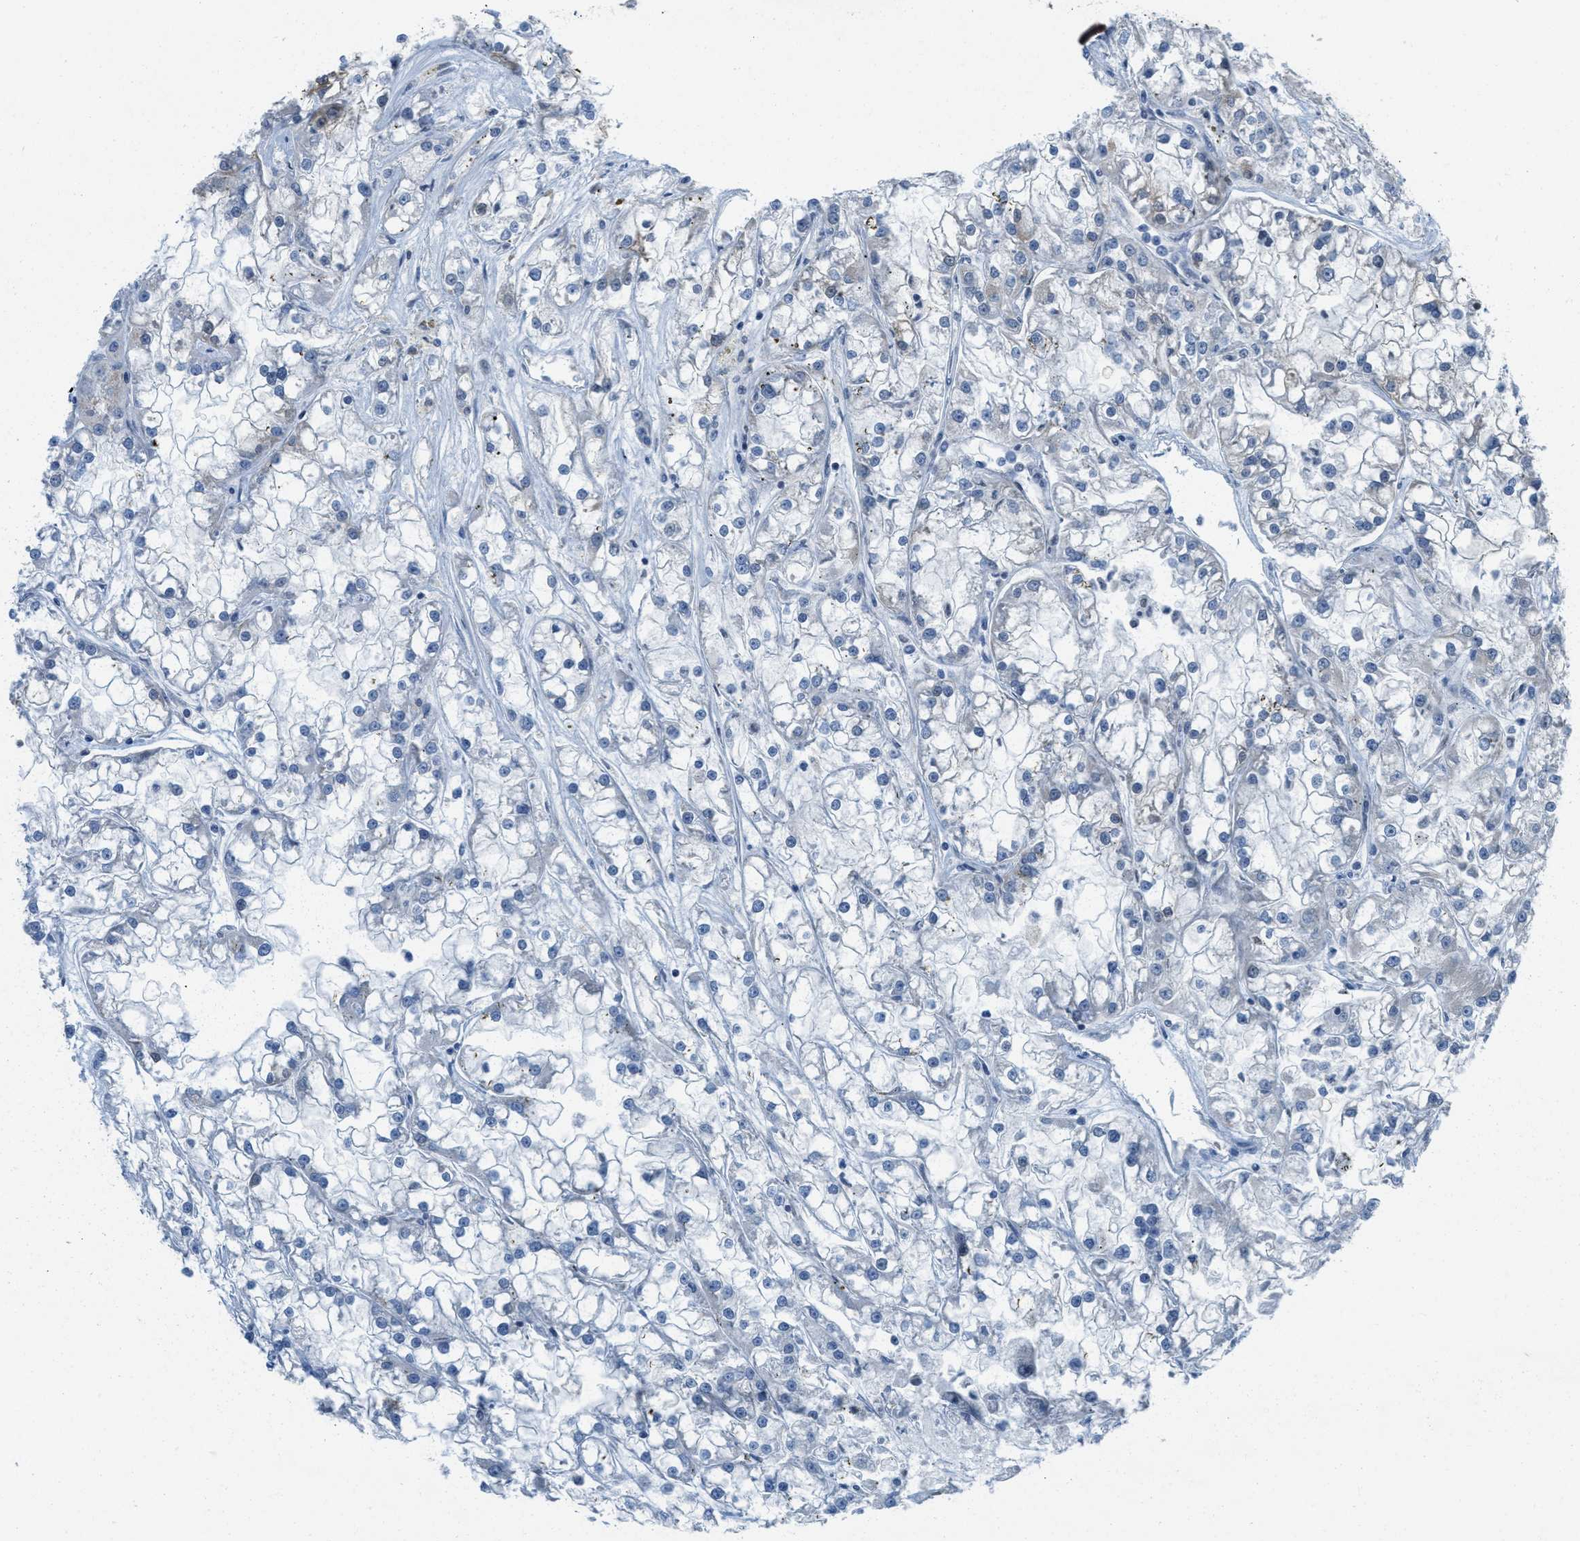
{"staining": {"intensity": "negative", "quantity": "none", "location": "none"}, "tissue": "renal cancer", "cell_type": "Tumor cells", "image_type": "cancer", "snomed": [{"axis": "morphology", "description": "Adenocarcinoma, NOS"}, {"axis": "topography", "description": "Kidney"}], "caption": "Immunohistochemistry image of neoplastic tissue: human renal adenocarcinoma stained with DAB exhibits no significant protein expression in tumor cells.", "gene": "ASGR1", "patient": {"sex": "female", "age": 52}}